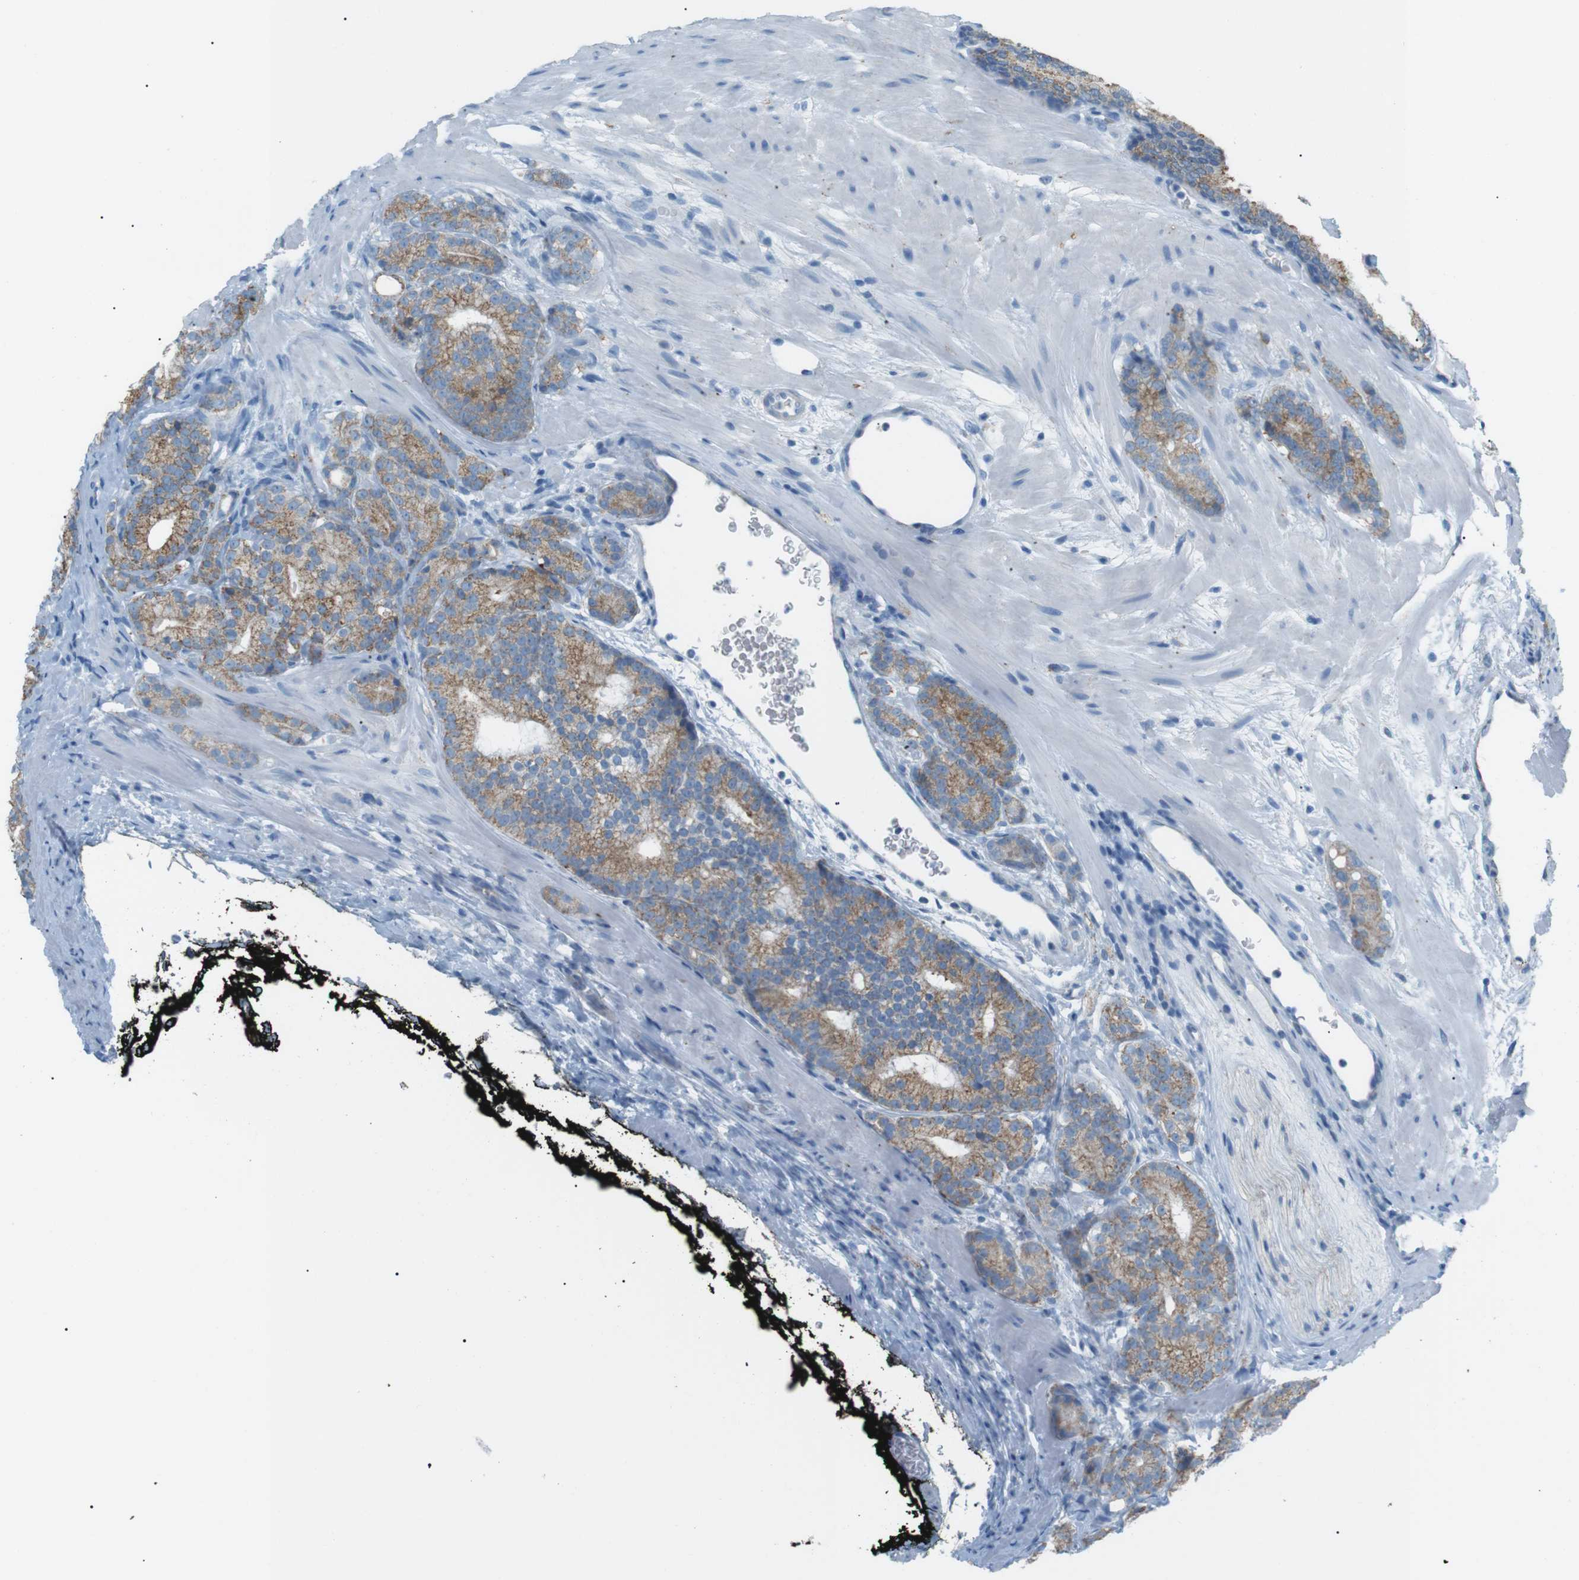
{"staining": {"intensity": "moderate", "quantity": ">75%", "location": "cytoplasmic/membranous"}, "tissue": "prostate cancer", "cell_type": "Tumor cells", "image_type": "cancer", "snomed": [{"axis": "morphology", "description": "Adenocarcinoma, High grade"}, {"axis": "topography", "description": "Prostate"}], "caption": "Protein staining shows moderate cytoplasmic/membranous expression in about >75% of tumor cells in prostate cancer.", "gene": "VAMP1", "patient": {"sex": "male", "age": 61}}